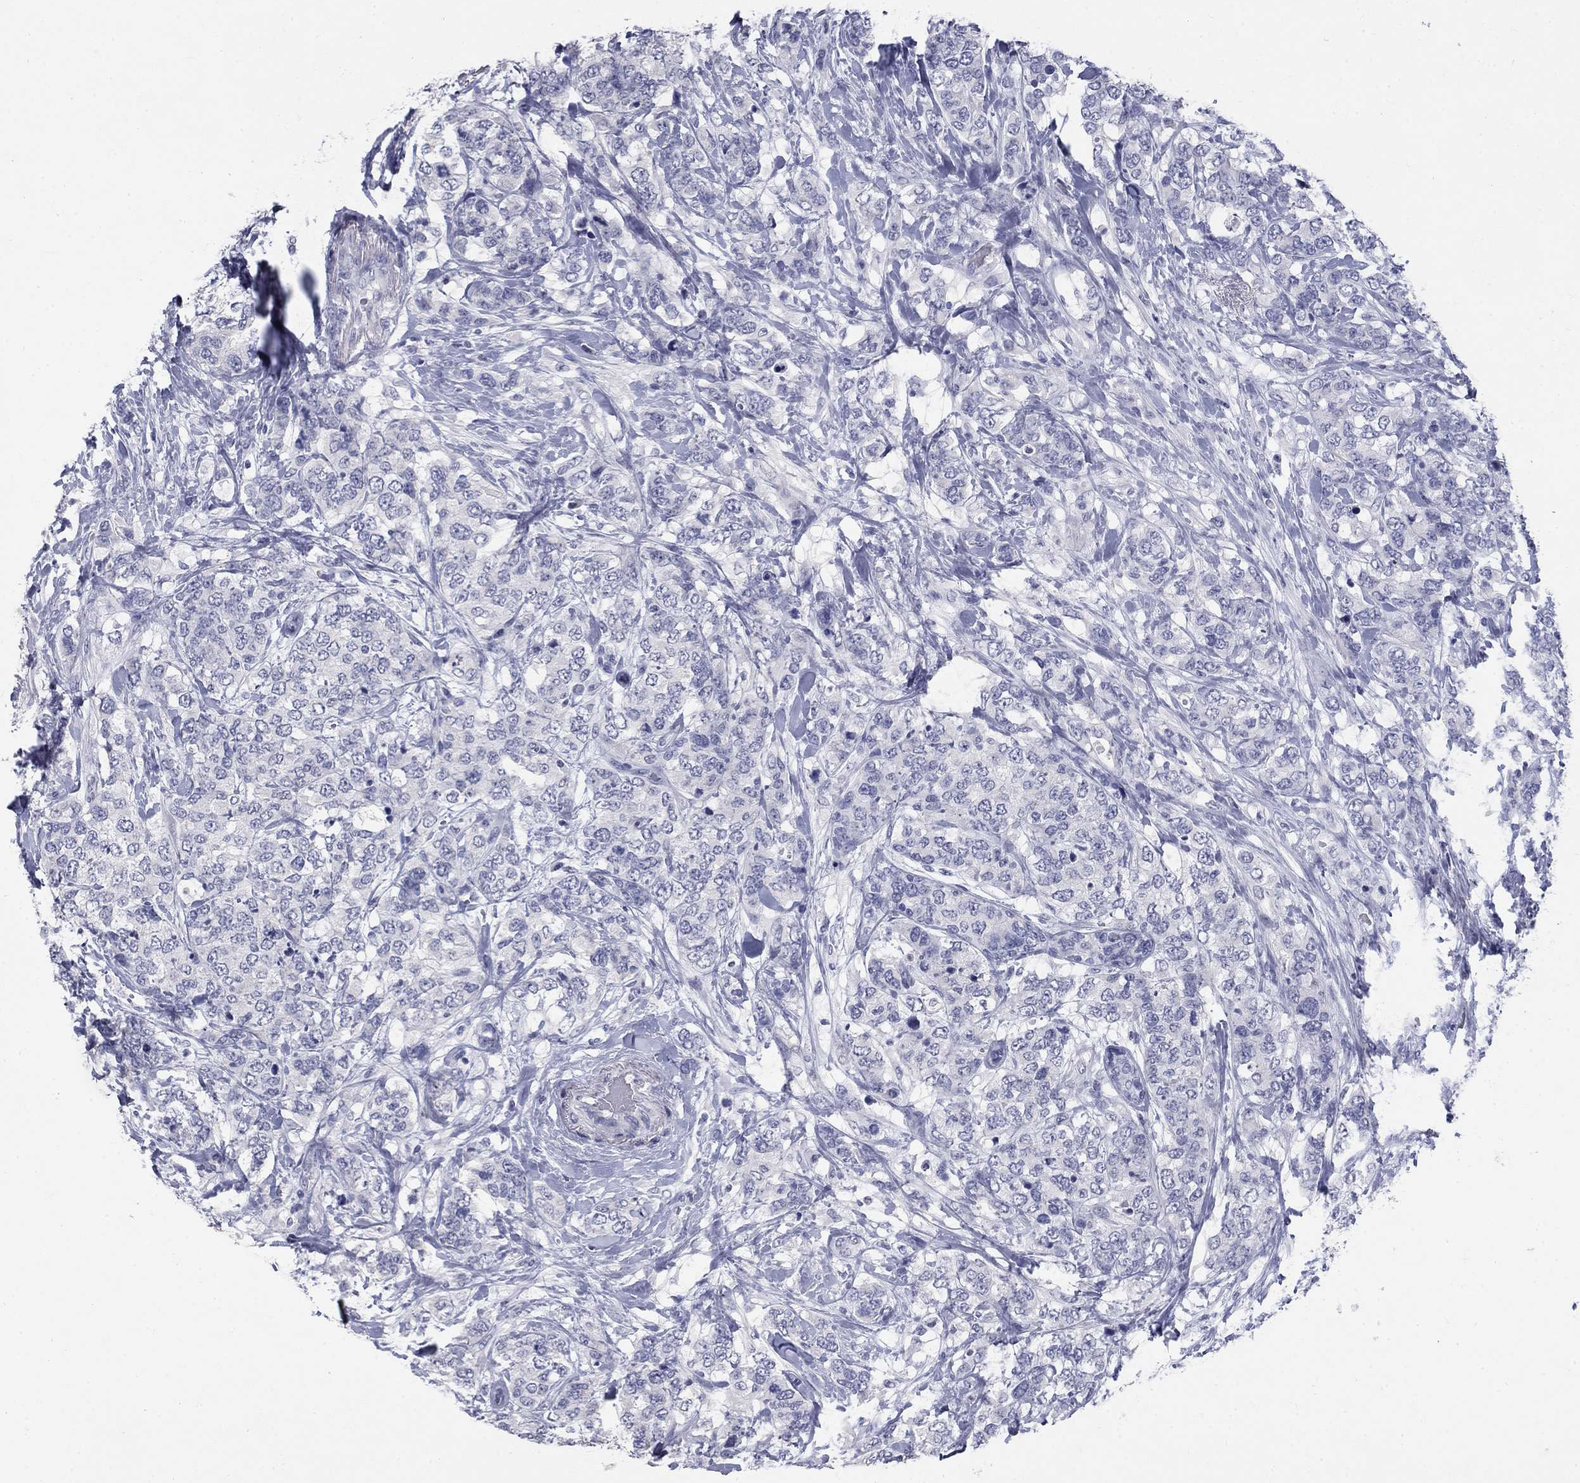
{"staining": {"intensity": "negative", "quantity": "none", "location": "none"}, "tissue": "breast cancer", "cell_type": "Tumor cells", "image_type": "cancer", "snomed": [{"axis": "morphology", "description": "Lobular carcinoma"}, {"axis": "topography", "description": "Breast"}], "caption": "This is a image of immunohistochemistry staining of breast cancer, which shows no expression in tumor cells.", "gene": "ELAVL4", "patient": {"sex": "female", "age": 59}}